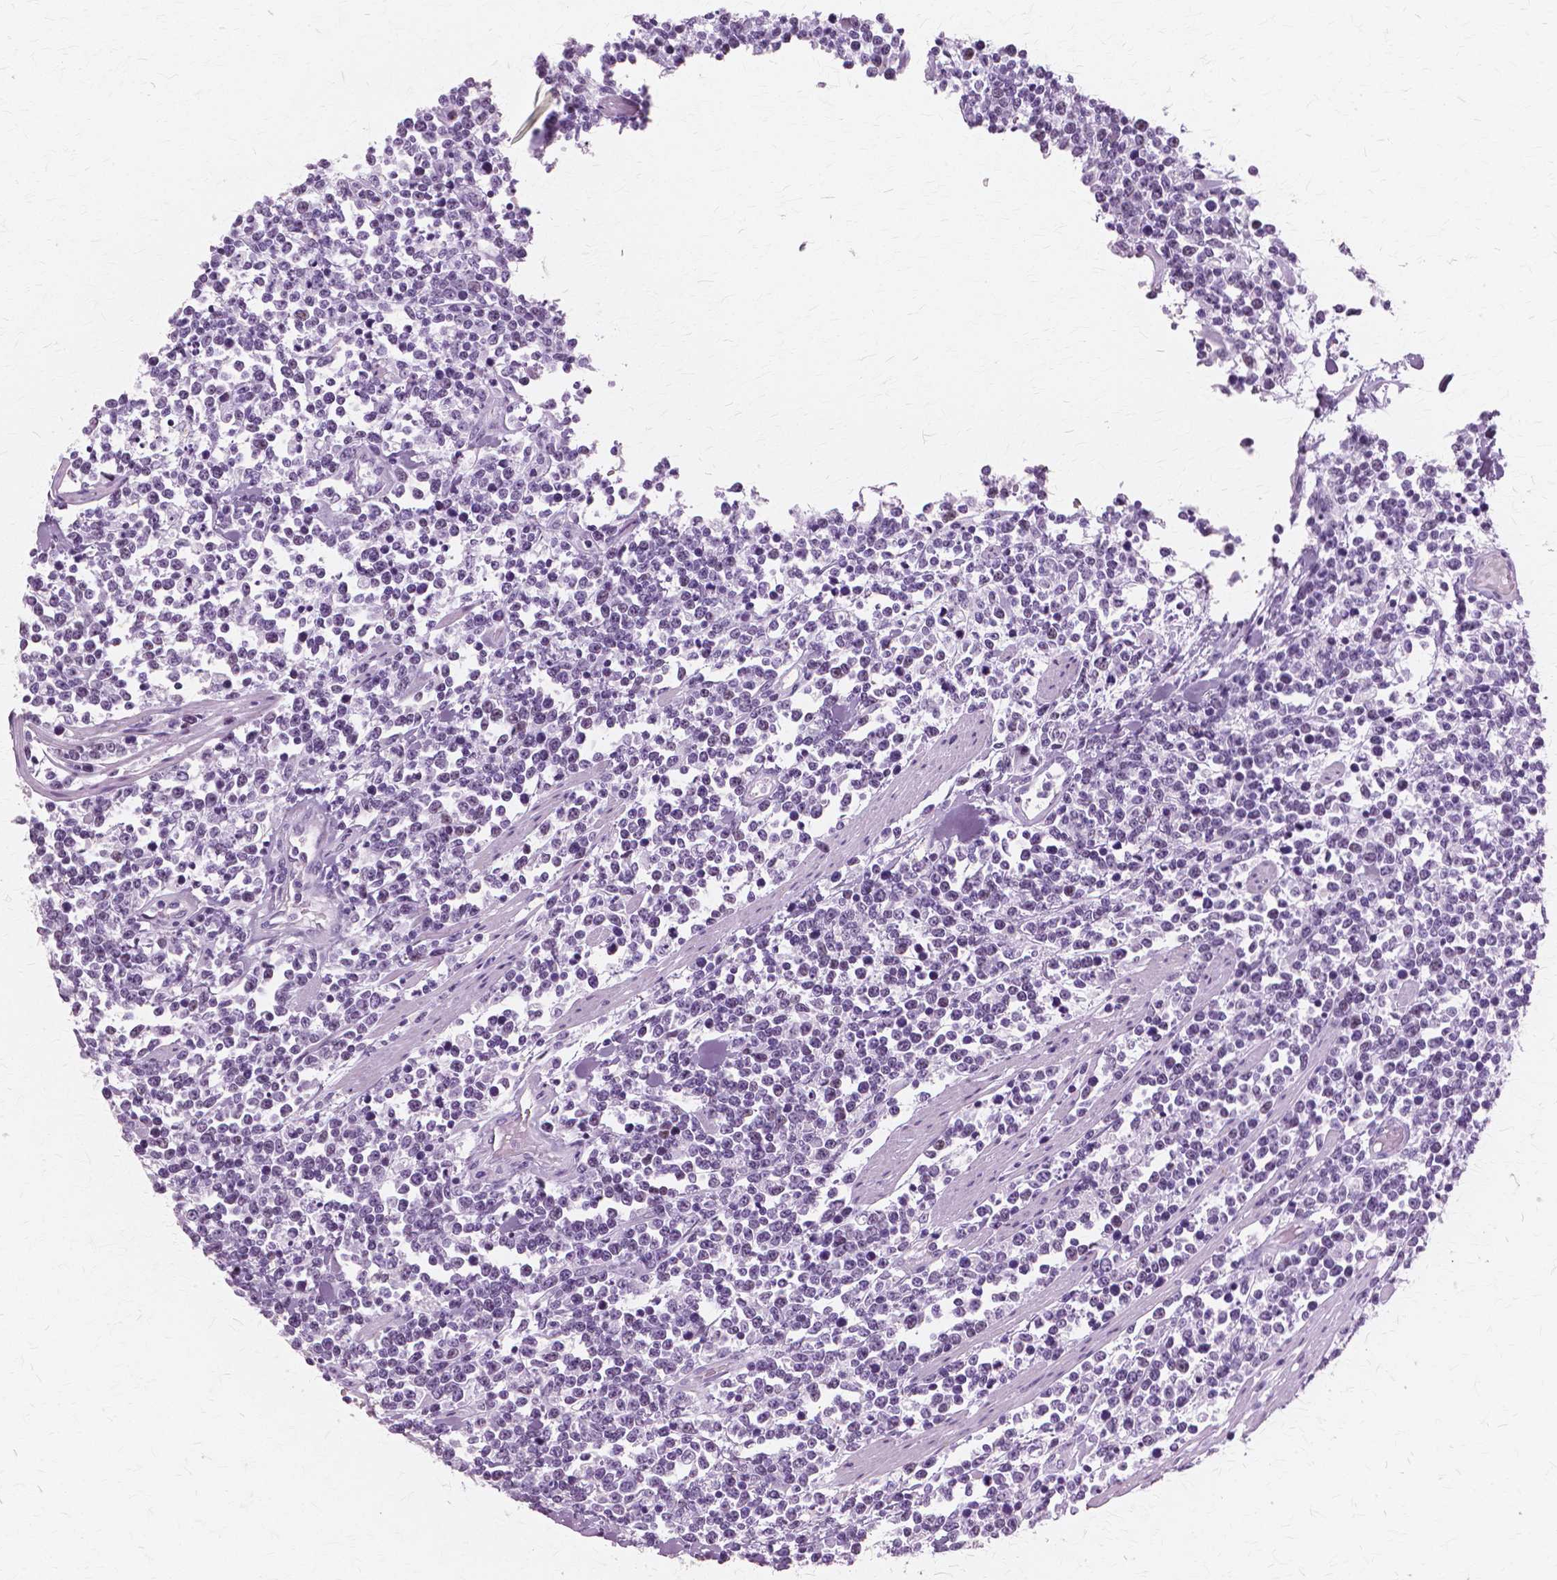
{"staining": {"intensity": "negative", "quantity": "none", "location": "none"}, "tissue": "lymphoma", "cell_type": "Tumor cells", "image_type": "cancer", "snomed": [{"axis": "morphology", "description": "Malignant lymphoma, non-Hodgkin's type, High grade"}, {"axis": "topography", "description": "Colon"}], "caption": "Micrograph shows no significant protein expression in tumor cells of high-grade malignant lymphoma, non-Hodgkin's type. The staining is performed using DAB brown chromogen with nuclei counter-stained in using hematoxylin.", "gene": "SFTPD", "patient": {"sex": "male", "age": 82}}